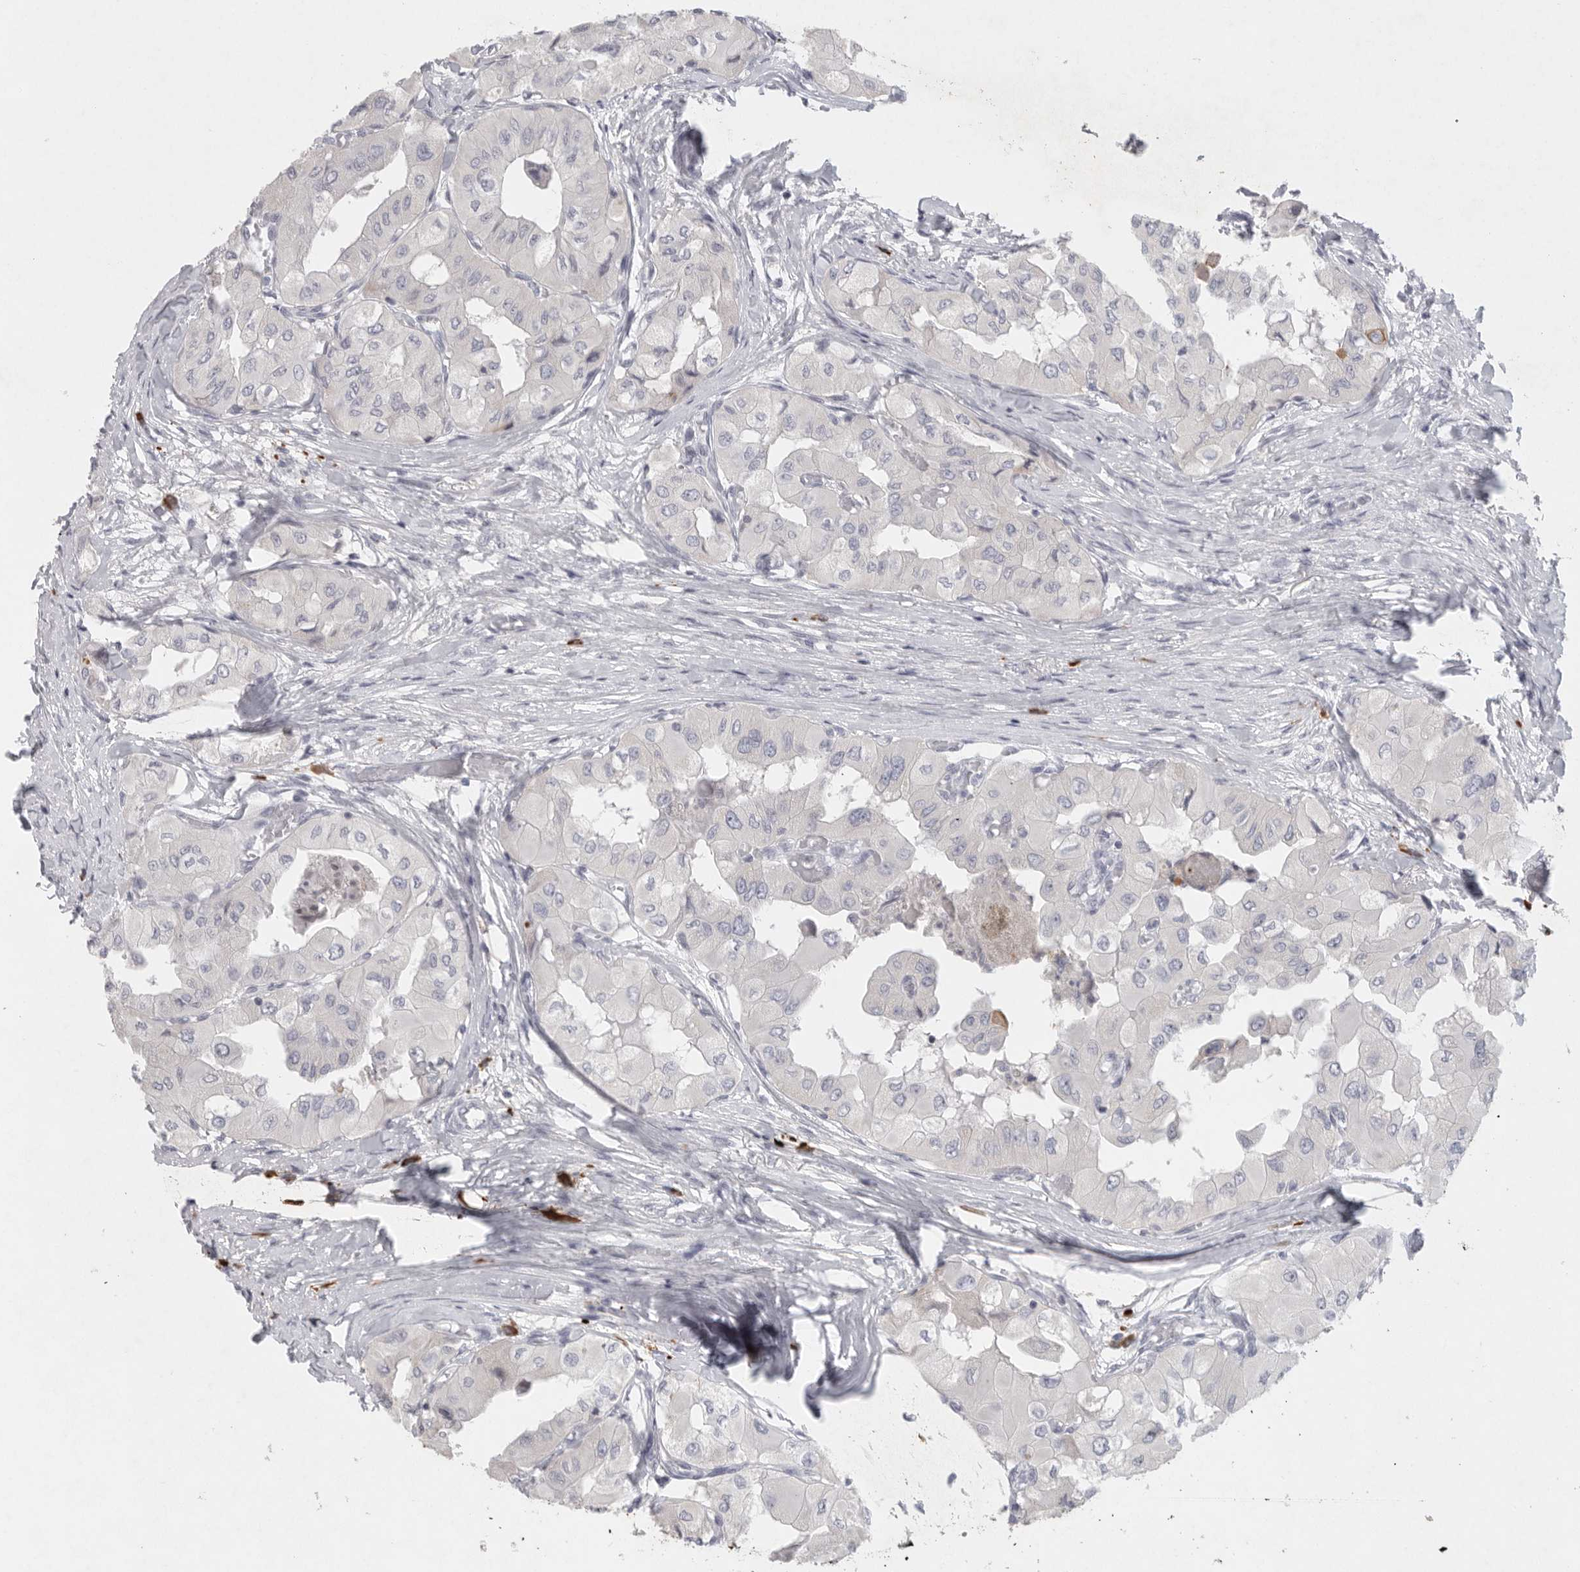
{"staining": {"intensity": "negative", "quantity": "none", "location": "none"}, "tissue": "thyroid cancer", "cell_type": "Tumor cells", "image_type": "cancer", "snomed": [{"axis": "morphology", "description": "Papillary adenocarcinoma, NOS"}, {"axis": "topography", "description": "Thyroid gland"}], "caption": "This is a image of immunohistochemistry (IHC) staining of papillary adenocarcinoma (thyroid), which shows no staining in tumor cells.", "gene": "TMEM69", "patient": {"sex": "female", "age": 59}}